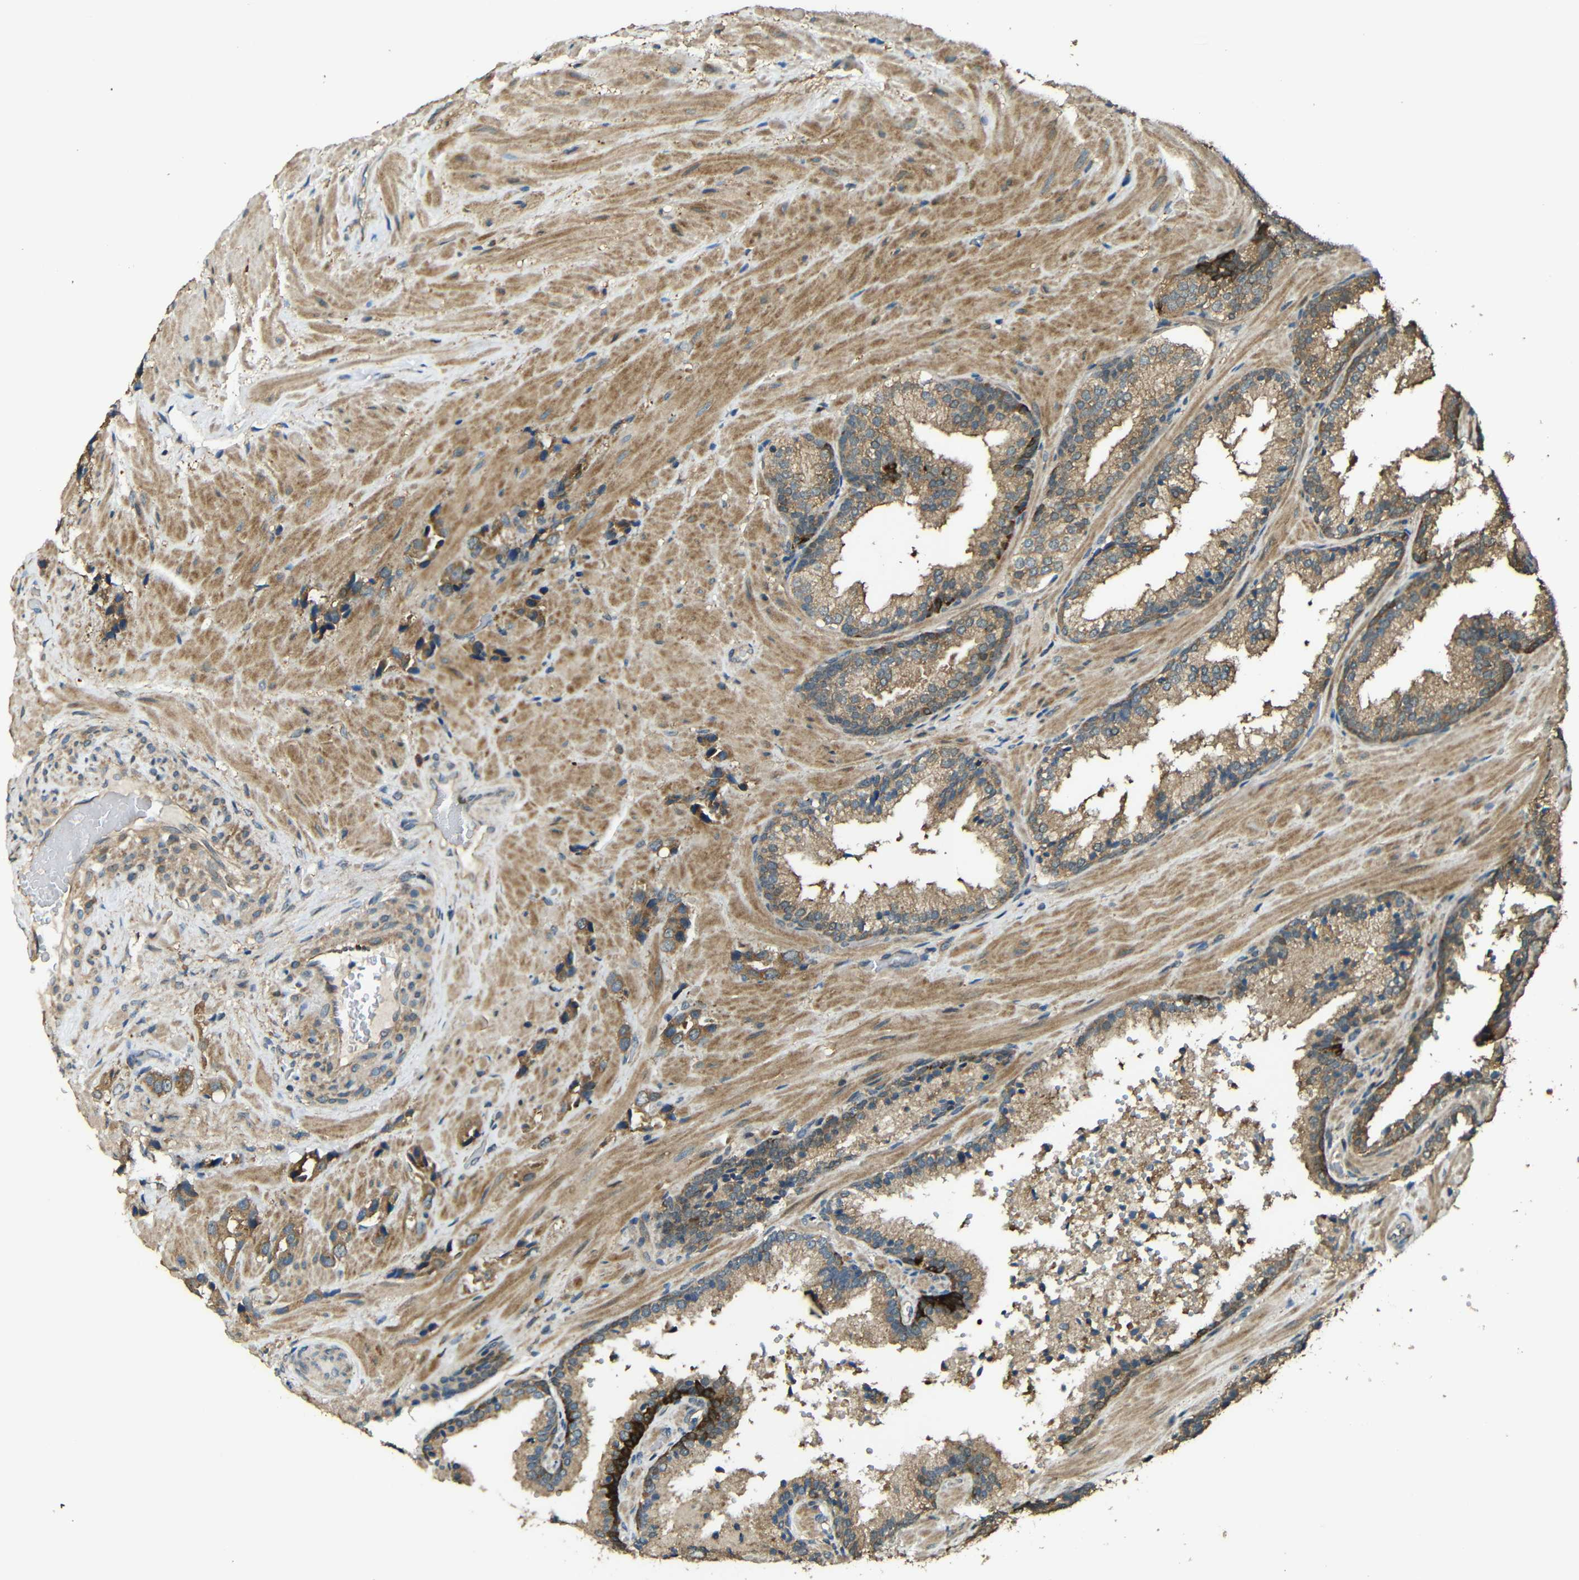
{"staining": {"intensity": "moderate", "quantity": ">75%", "location": "cytoplasmic/membranous"}, "tissue": "prostate cancer", "cell_type": "Tumor cells", "image_type": "cancer", "snomed": [{"axis": "morphology", "description": "Adenocarcinoma, High grade"}, {"axis": "topography", "description": "Prostate"}], "caption": "High-magnification brightfield microscopy of prostate cancer (adenocarcinoma (high-grade)) stained with DAB (brown) and counterstained with hematoxylin (blue). tumor cells exhibit moderate cytoplasmic/membranous expression is present in about>75% of cells.", "gene": "ACACA", "patient": {"sex": "male", "age": 64}}